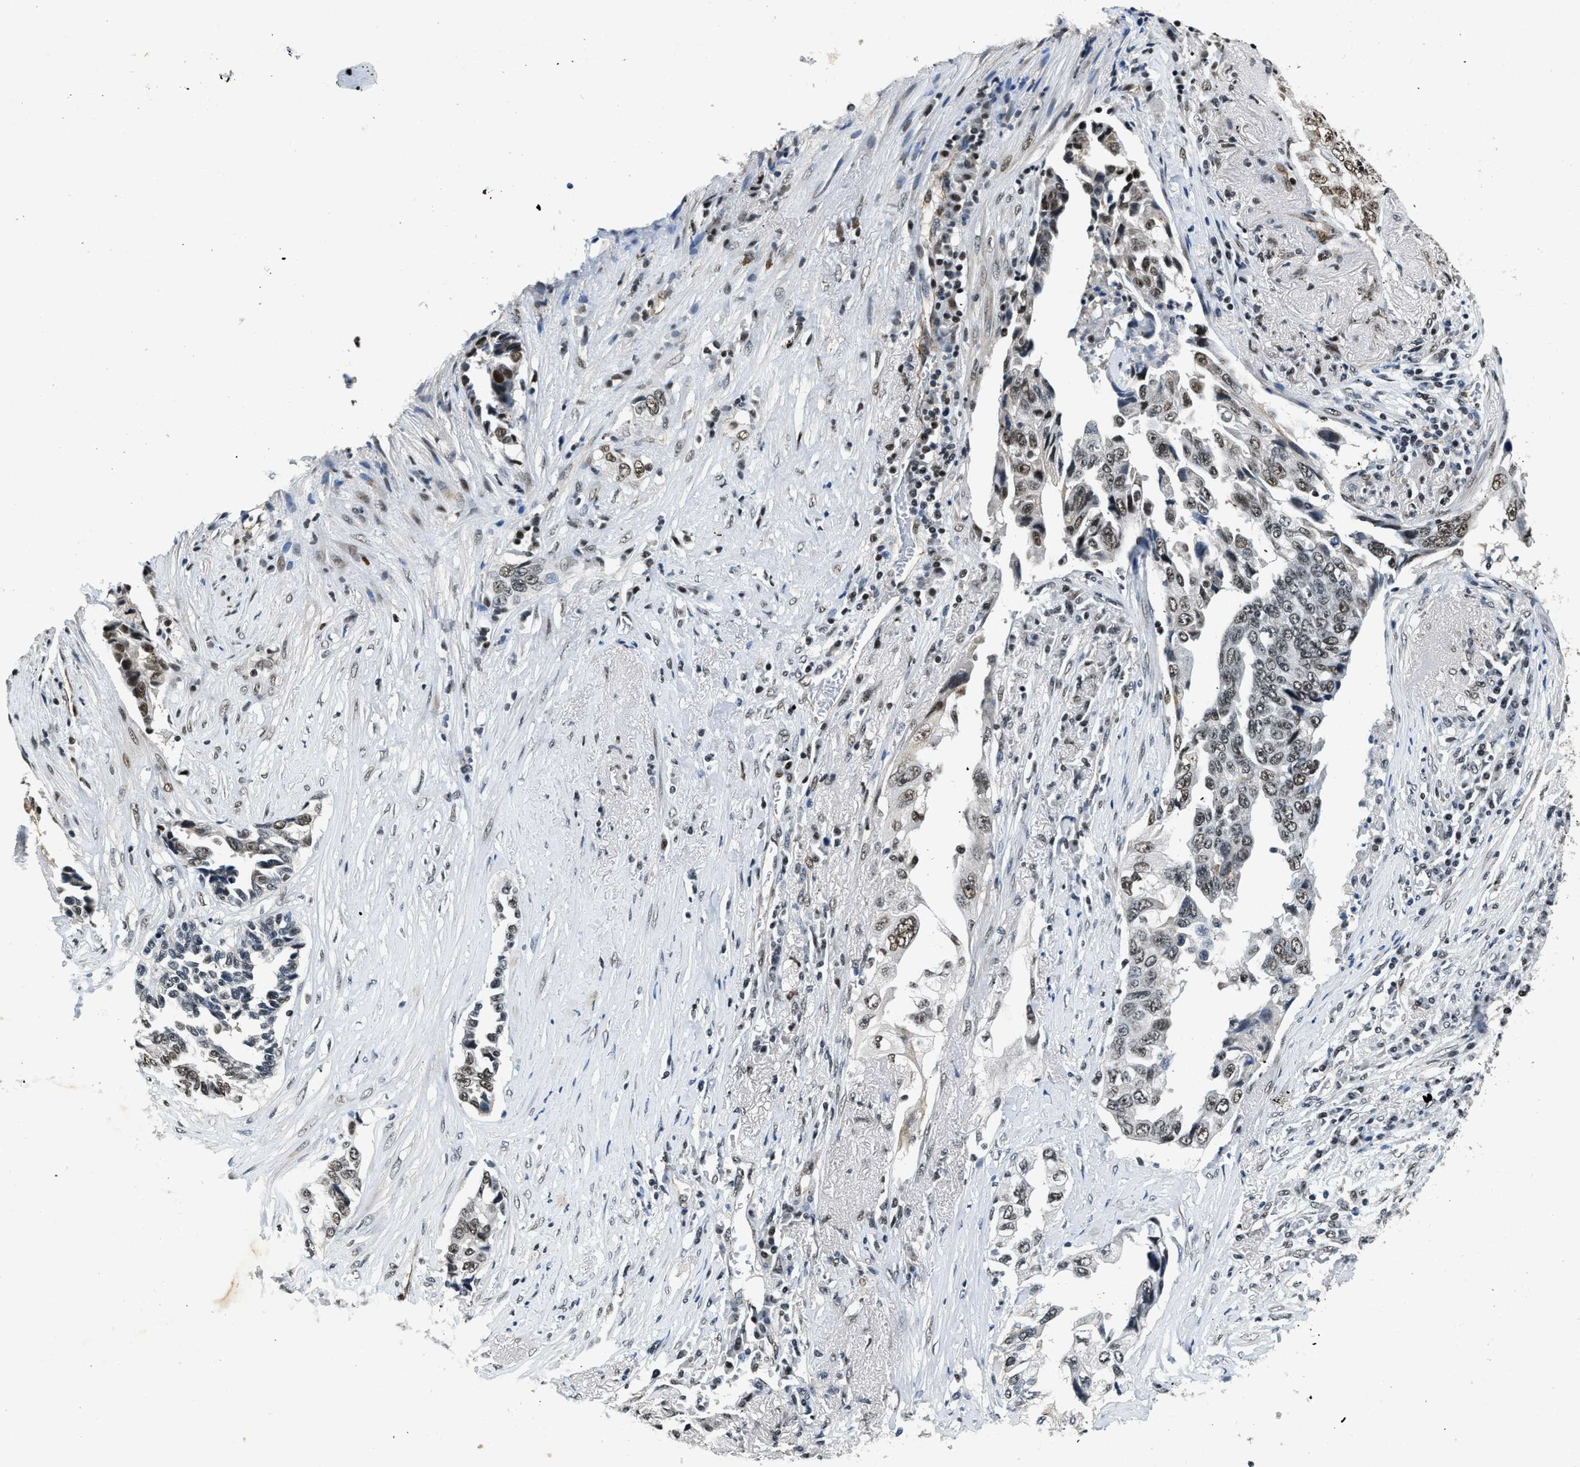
{"staining": {"intensity": "moderate", "quantity": ">75%", "location": "nuclear"}, "tissue": "lung cancer", "cell_type": "Tumor cells", "image_type": "cancer", "snomed": [{"axis": "morphology", "description": "Adenocarcinoma, NOS"}, {"axis": "topography", "description": "Lung"}], "caption": "This image reveals immunohistochemistry (IHC) staining of lung cancer, with medium moderate nuclear expression in approximately >75% of tumor cells.", "gene": "CCNE1", "patient": {"sex": "female", "age": 51}}